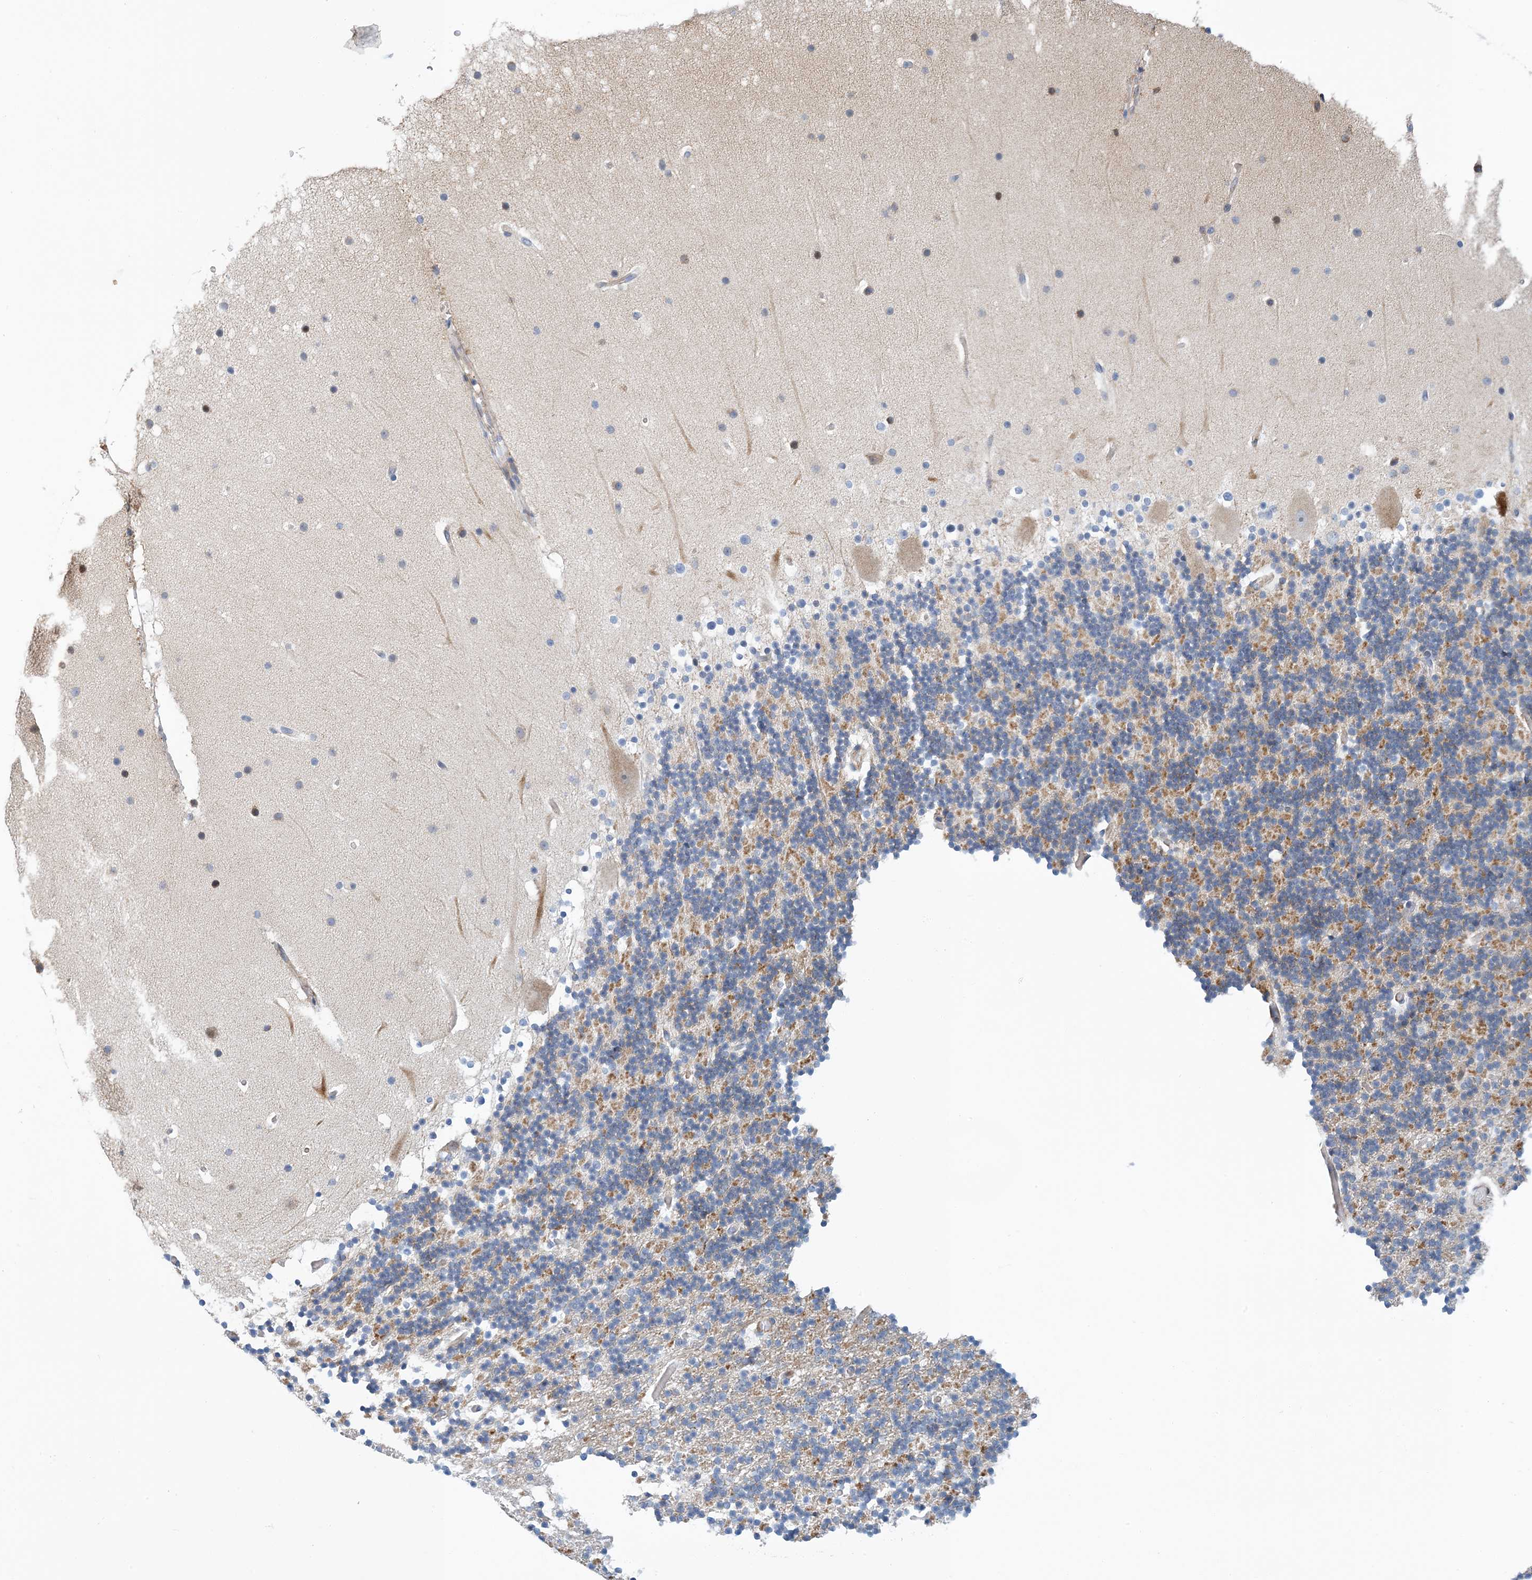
{"staining": {"intensity": "moderate", "quantity": "<25%", "location": "cytoplasmic/membranous"}, "tissue": "cerebellum", "cell_type": "Cells in granular layer", "image_type": "normal", "snomed": [{"axis": "morphology", "description": "Normal tissue, NOS"}, {"axis": "topography", "description": "Cerebellum"}], "caption": "Protein analysis of normal cerebellum displays moderate cytoplasmic/membranous staining in approximately <25% of cells in granular layer.", "gene": "PCDHA2", "patient": {"sex": "male", "age": 57}}